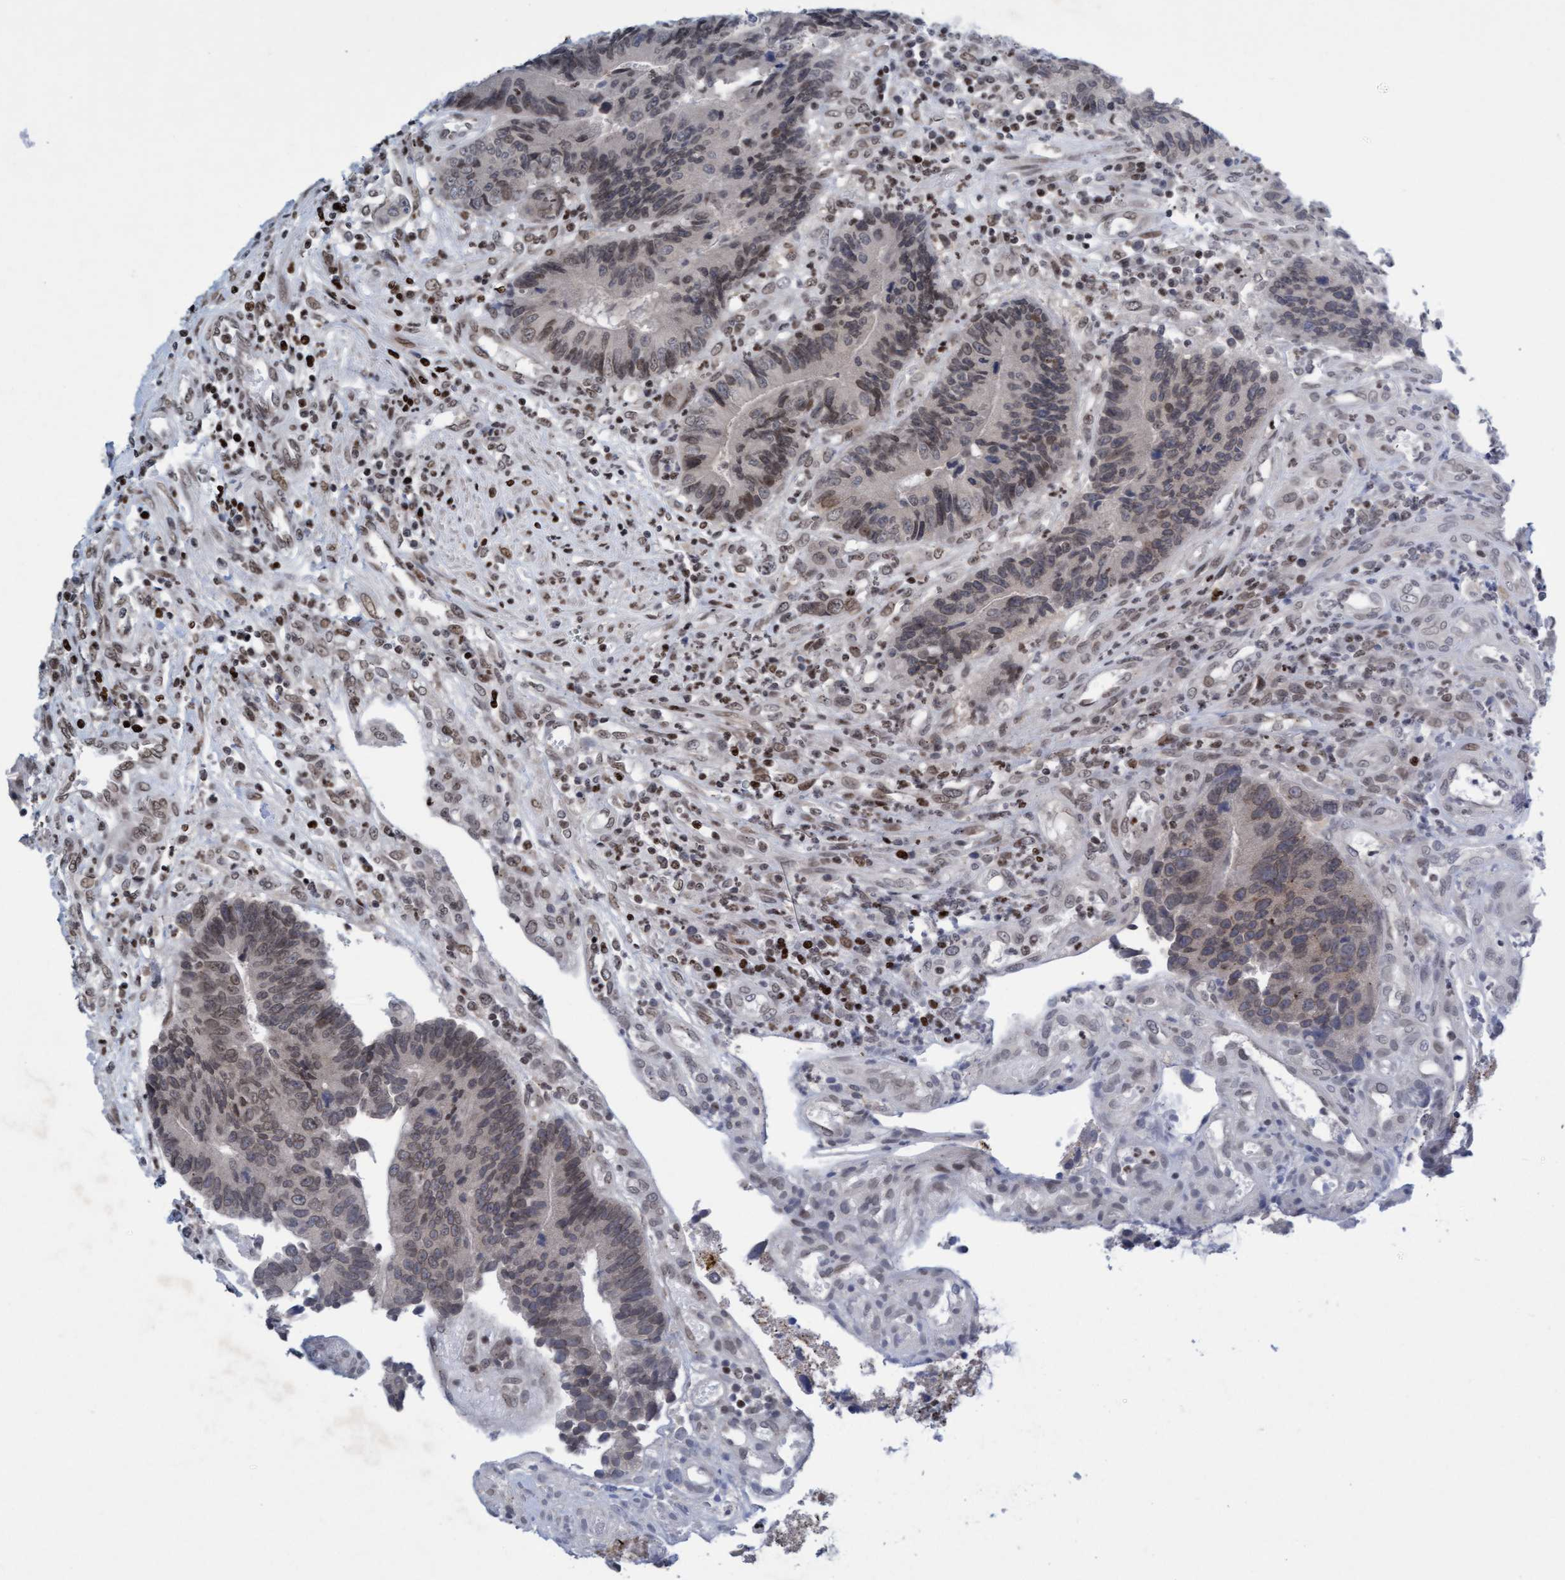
{"staining": {"intensity": "weak", "quantity": ">75%", "location": "nuclear"}, "tissue": "colorectal cancer", "cell_type": "Tumor cells", "image_type": "cancer", "snomed": [{"axis": "morphology", "description": "Adenocarcinoma, NOS"}, {"axis": "topography", "description": "Rectum"}], "caption": "Colorectal adenocarcinoma stained with DAB immunohistochemistry demonstrates low levels of weak nuclear staining in about >75% of tumor cells.", "gene": "GLRX2", "patient": {"sex": "male", "age": 84}}